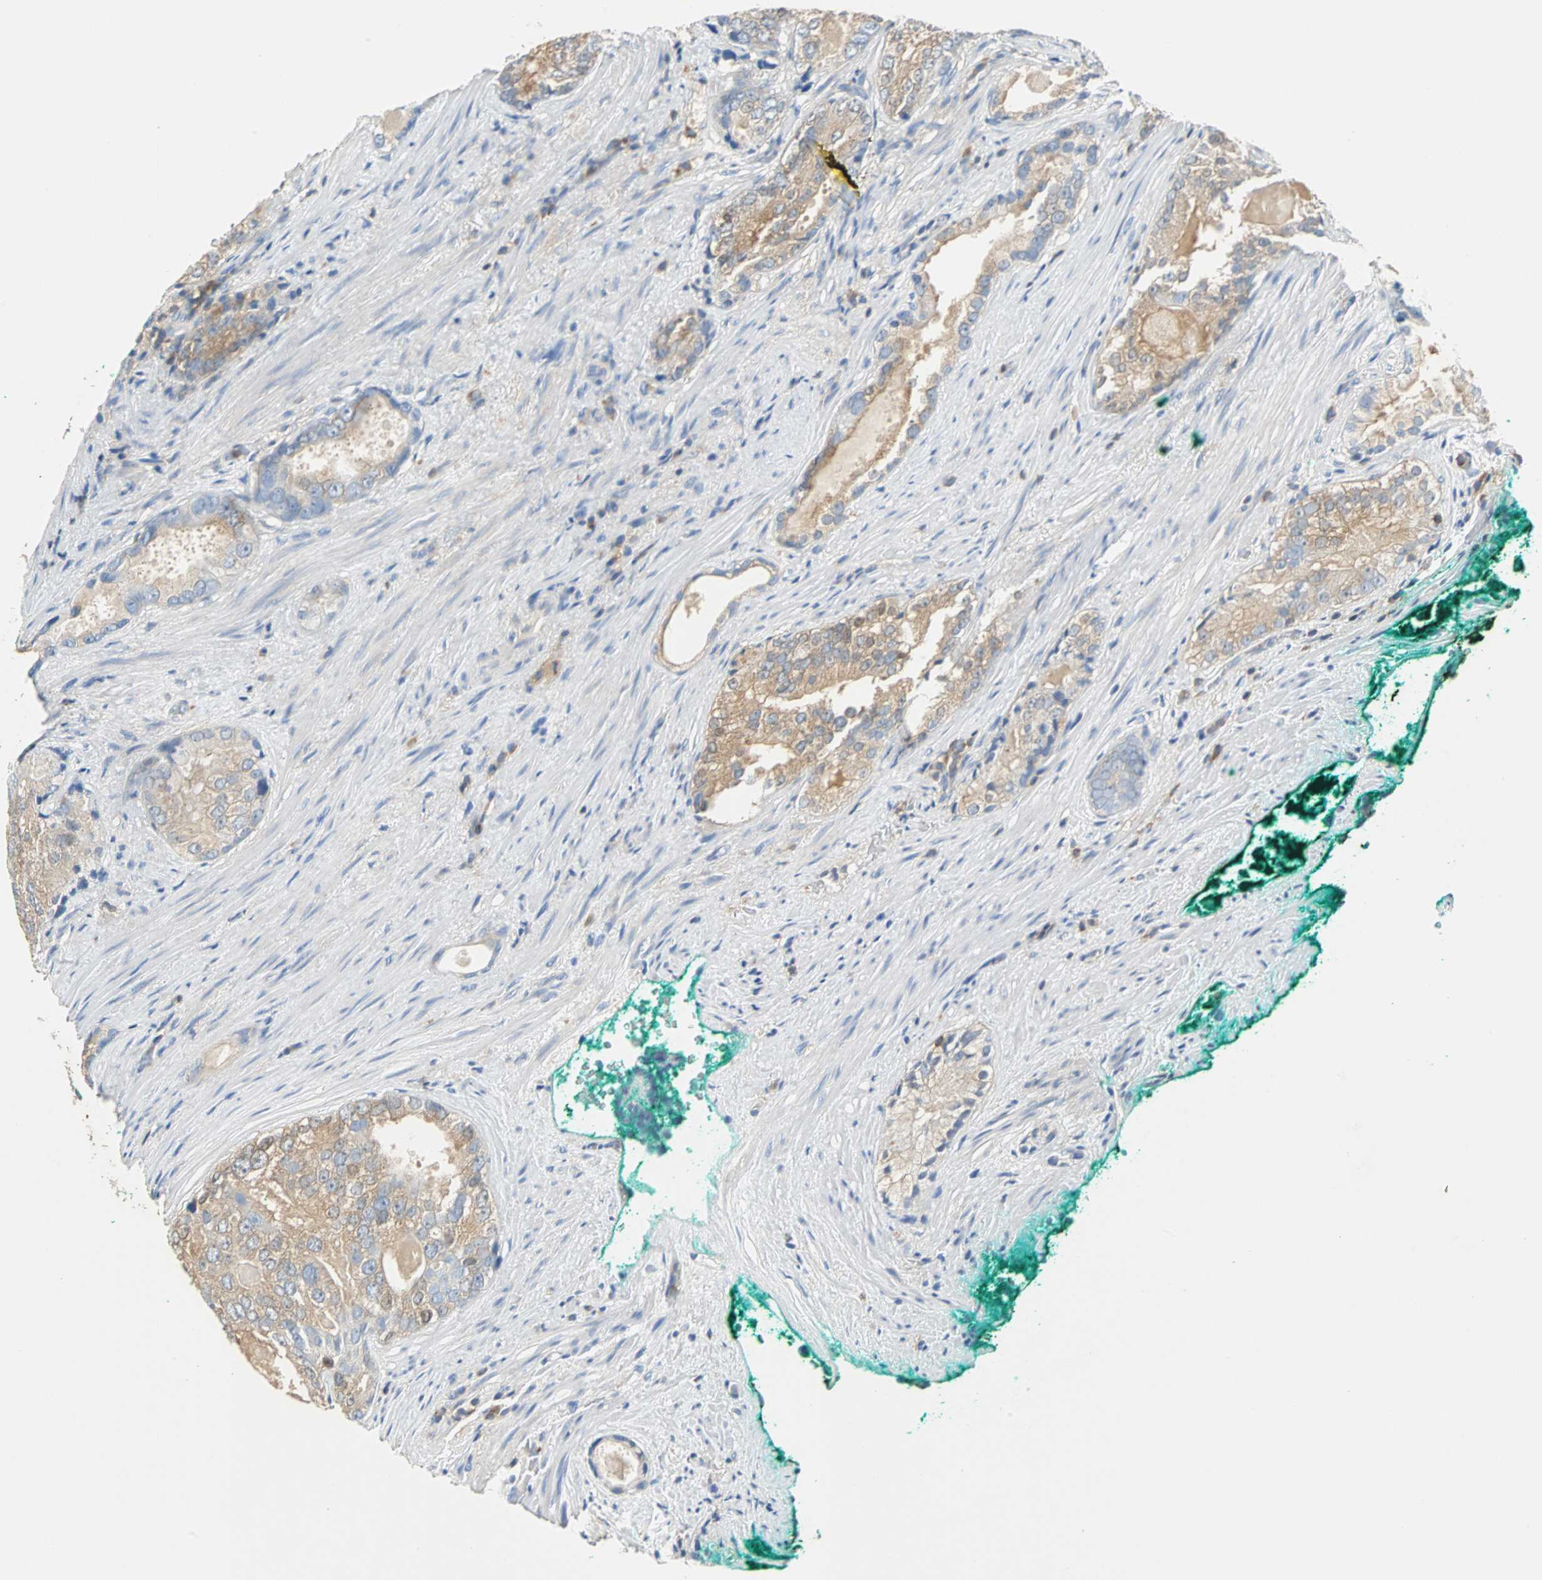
{"staining": {"intensity": "weak", "quantity": ">75%", "location": "cytoplasmic/membranous"}, "tissue": "prostate cancer", "cell_type": "Tumor cells", "image_type": "cancer", "snomed": [{"axis": "morphology", "description": "Adenocarcinoma, High grade"}, {"axis": "topography", "description": "Prostate"}], "caption": "An image showing weak cytoplasmic/membranous staining in about >75% of tumor cells in prostate cancer, as visualized by brown immunohistochemical staining.", "gene": "TSC22D4", "patient": {"sex": "male", "age": 66}}